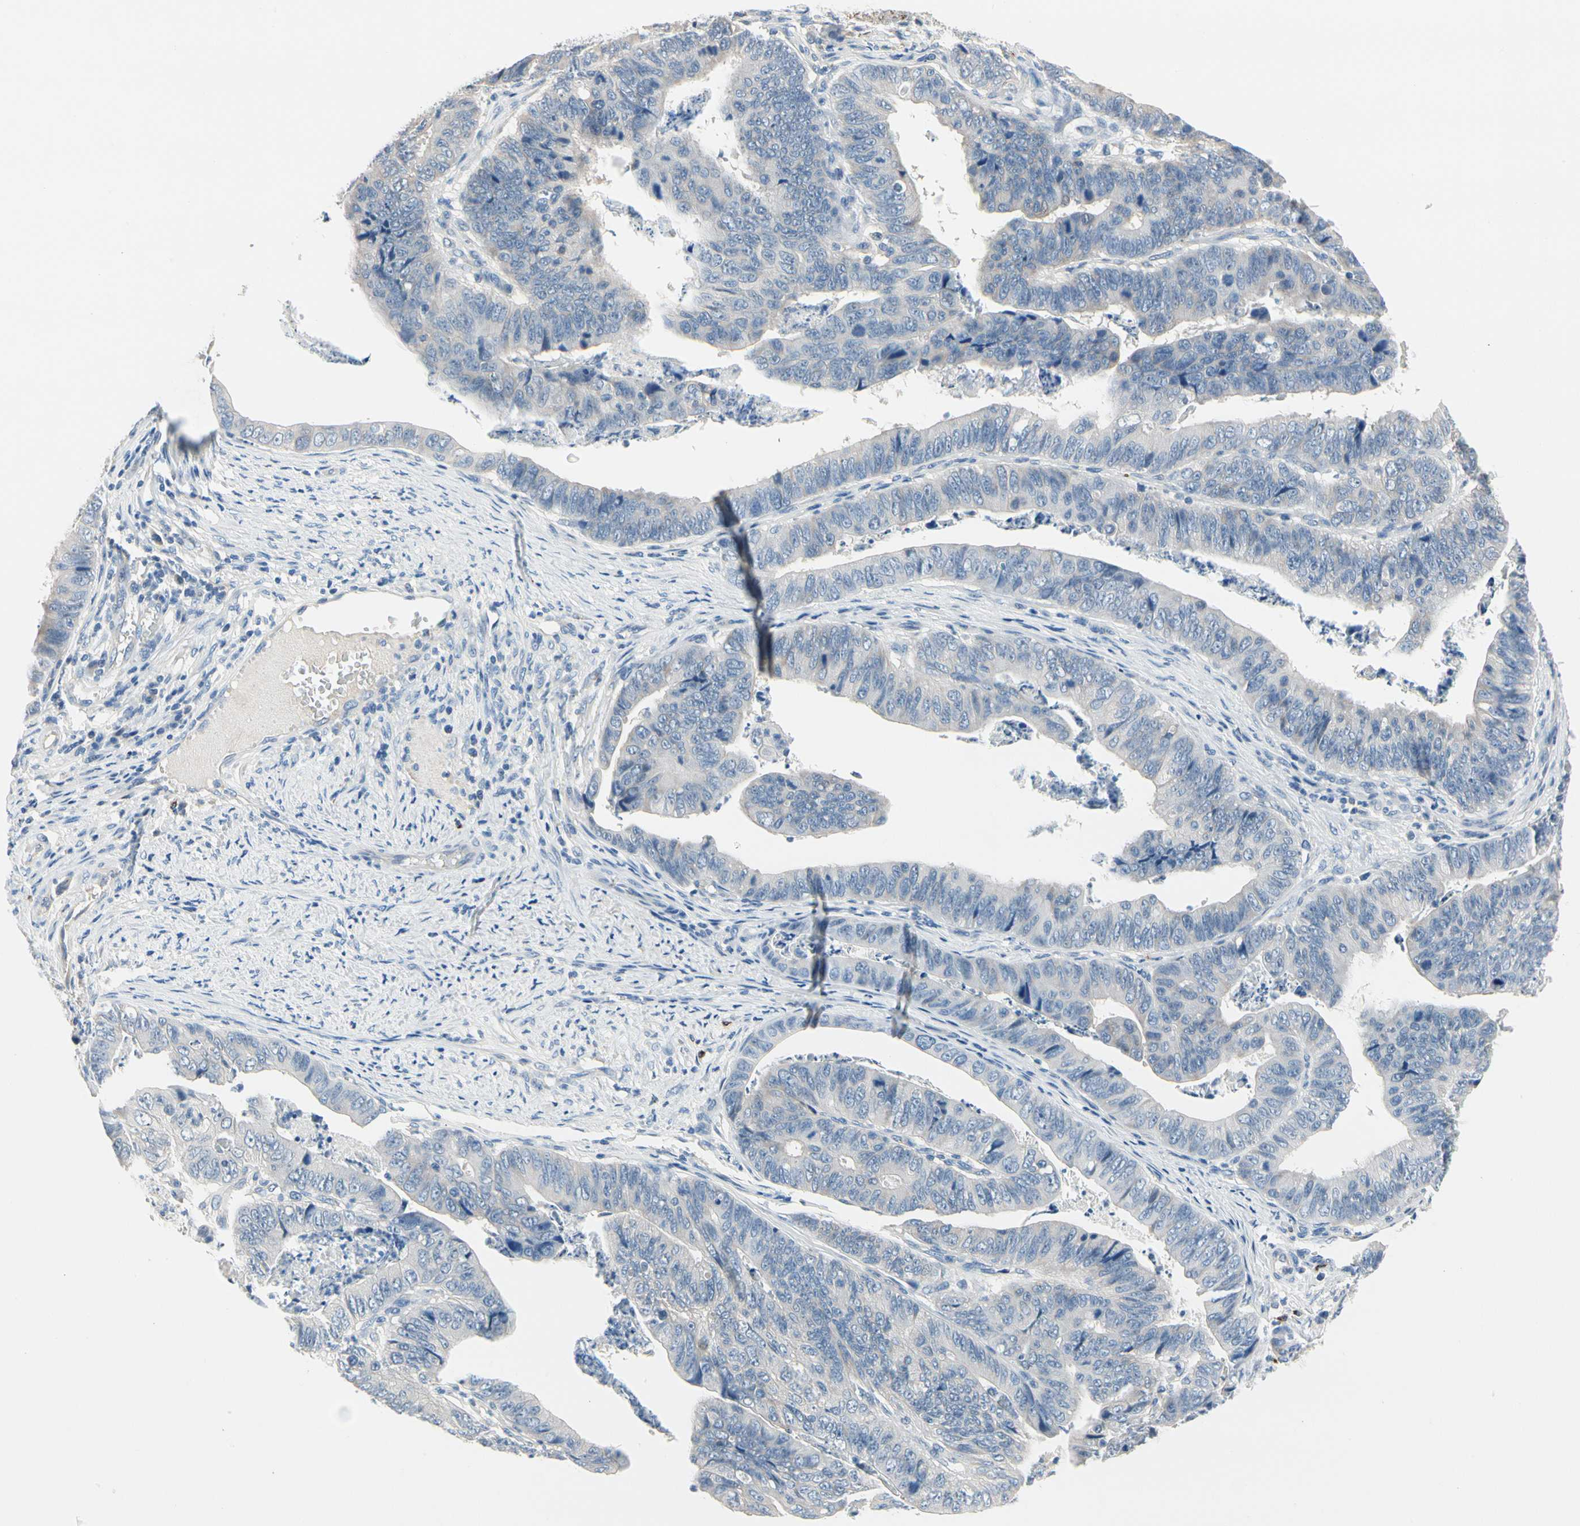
{"staining": {"intensity": "negative", "quantity": "none", "location": "none"}, "tissue": "stomach cancer", "cell_type": "Tumor cells", "image_type": "cancer", "snomed": [{"axis": "morphology", "description": "Adenocarcinoma, NOS"}, {"axis": "topography", "description": "Stomach, lower"}], "caption": "This is an immunohistochemistry image of adenocarcinoma (stomach). There is no positivity in tumor cells.", "gene": "CPA3", "patient": {"sex": "male", "age": 77}}